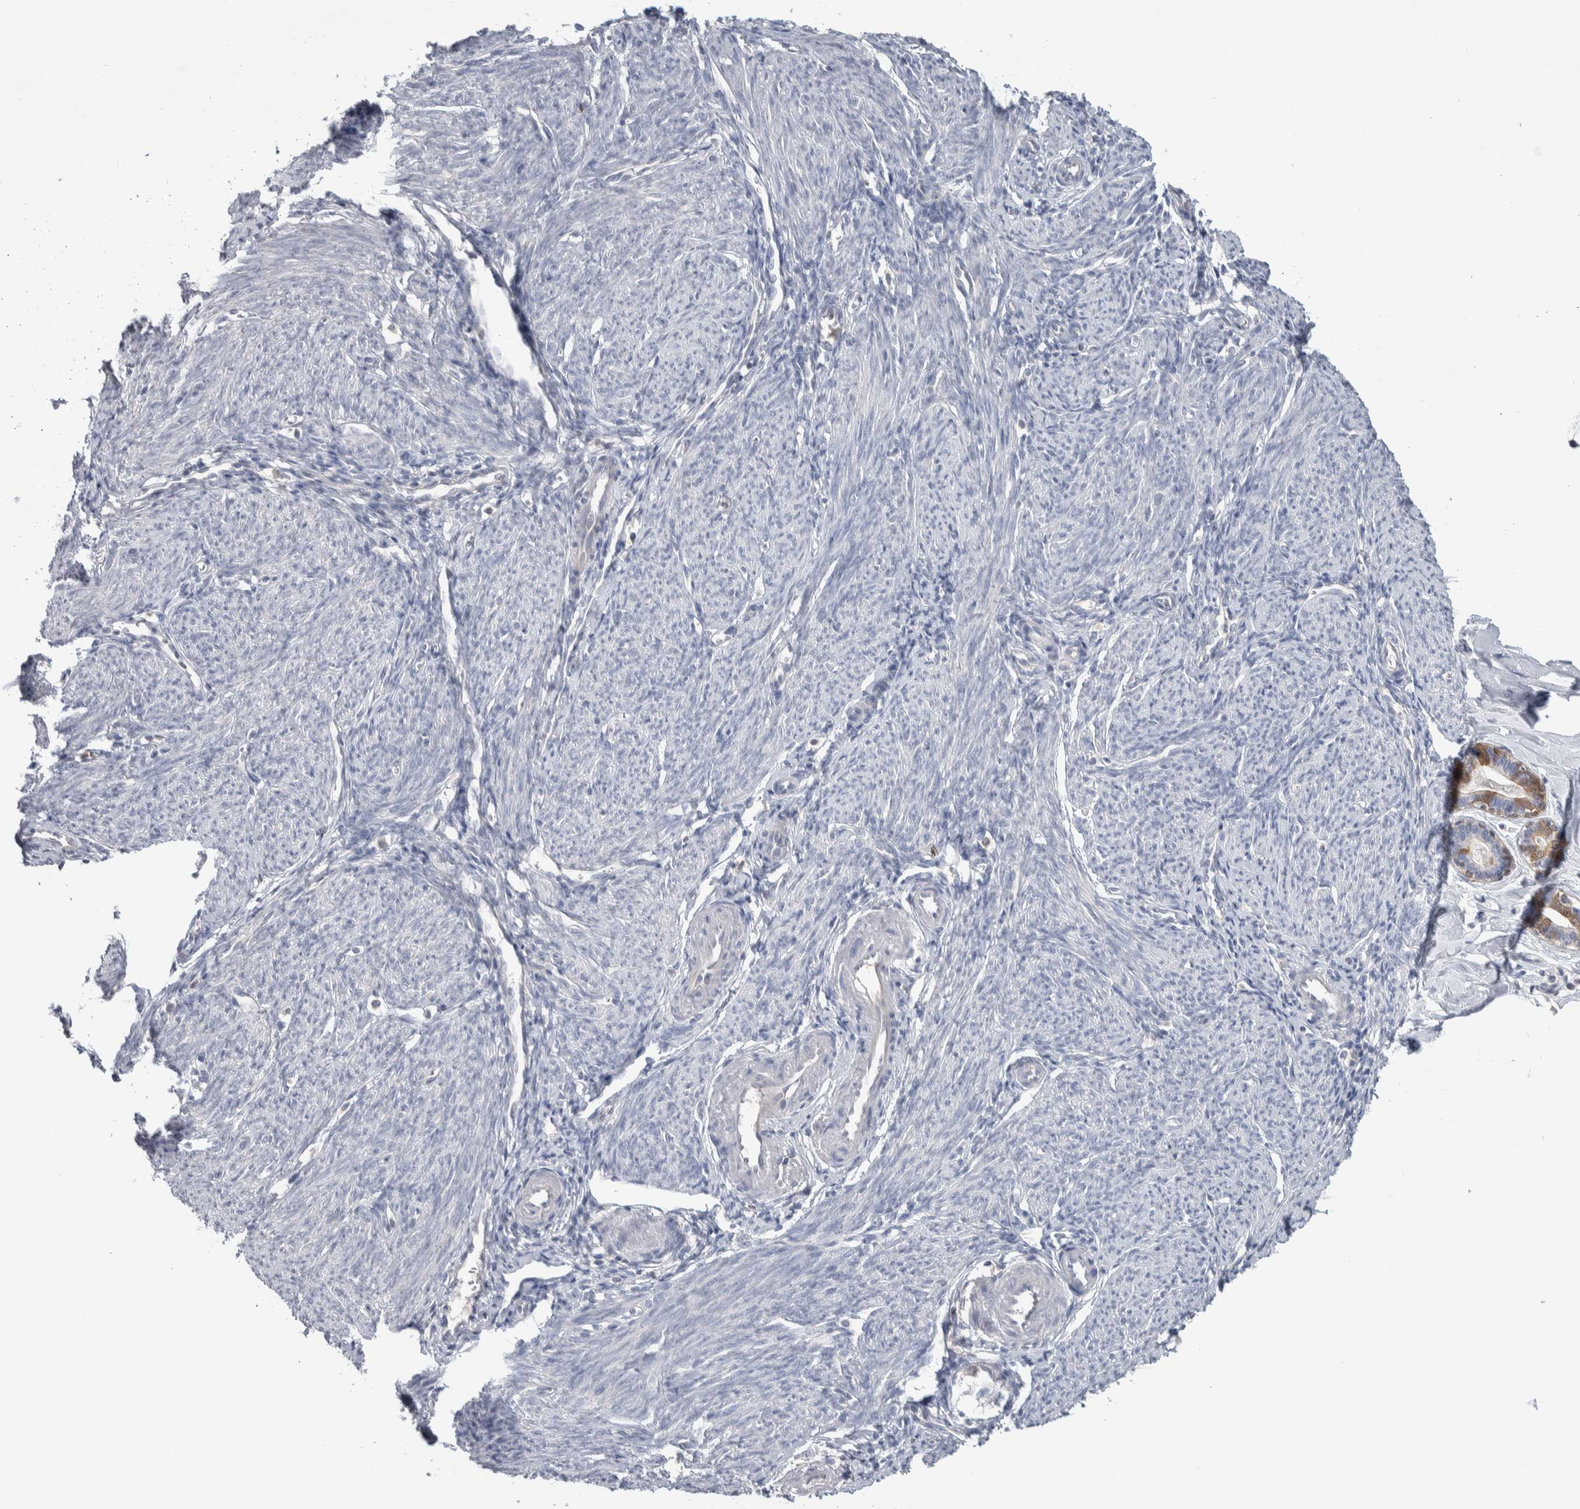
{"staining": {"intensity": "negative", "quantity": "none", "location": "none"}, "tissue": "endometrium", "cell_type": "Cells in endometrial stroma", "image_type": "normal", "snomed": [{"axis": "morphology", "description": "Normal tissue, NOS"}, {"axis": "morphology", "description": "Adenocarcinoma, NOS"}, {"axis": "topography", "description": "Endometrium"}], "caption": "DAB (3,3'-diaminobenzidine) immunohistochemical staining of benign endometrium reveals no significant staining in cells in endometrial stroma.", "gene": "HTATIP2", "patient": {"sex": "female", "age": 57}}